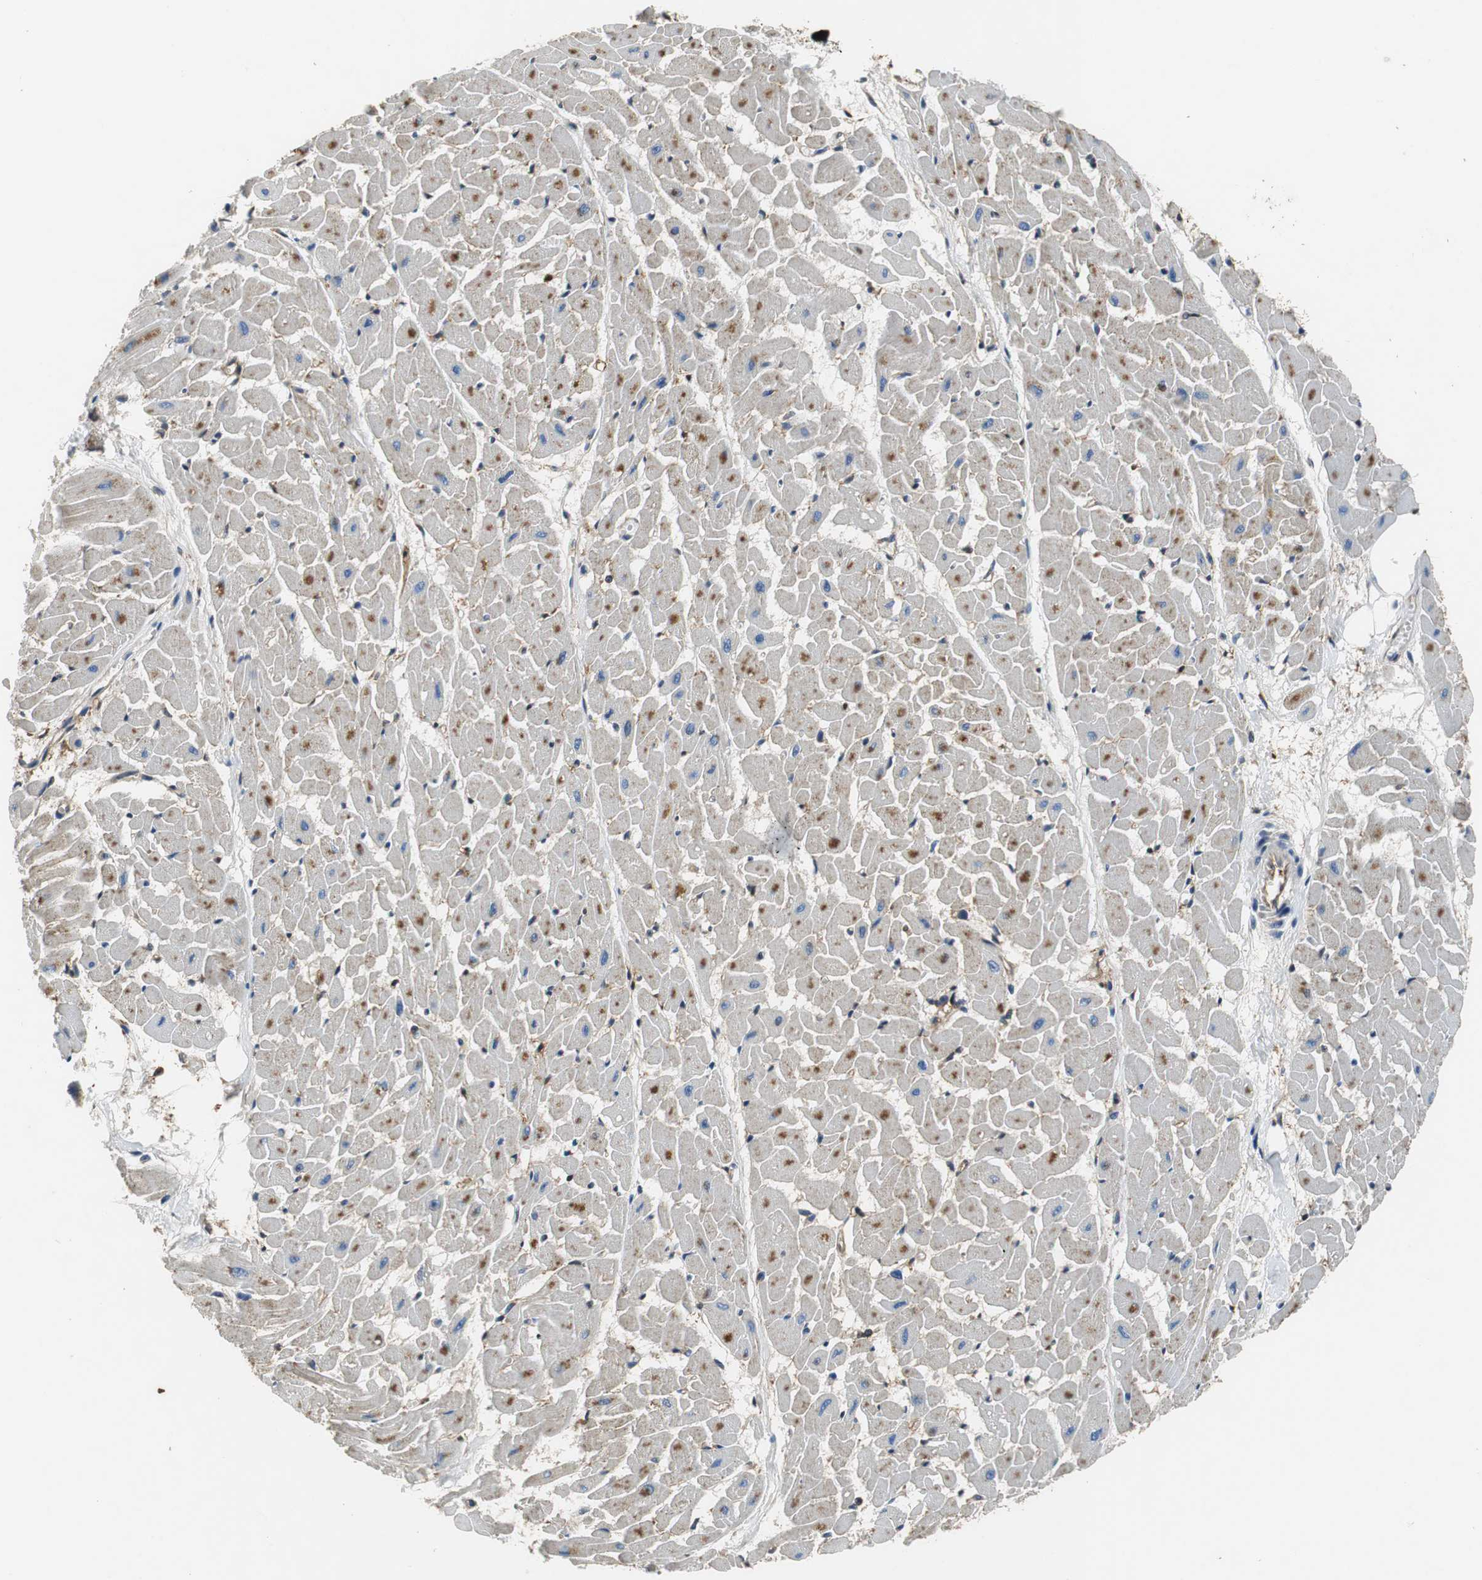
{"staining": {"intensity": "moderate", "quantity": "25%-75%", "location": "cytoplasmic/membranous"}, "tissue": "heart muscle", "cell_type": "Cardiomyocytes", "image_type": "normal", "snomed": [{"axis": "morphology", "description": "Normal tissue, NOS"}, {"axis": "topography", "description": "Heart"}], "caption": "Moderate cytoplasmic/membranous protein staining is present in about 25%-75% of cardiomyocytes in heart muscle.", "gene": "GSTK1", "patient": {"sex": "female", "age": 19}}